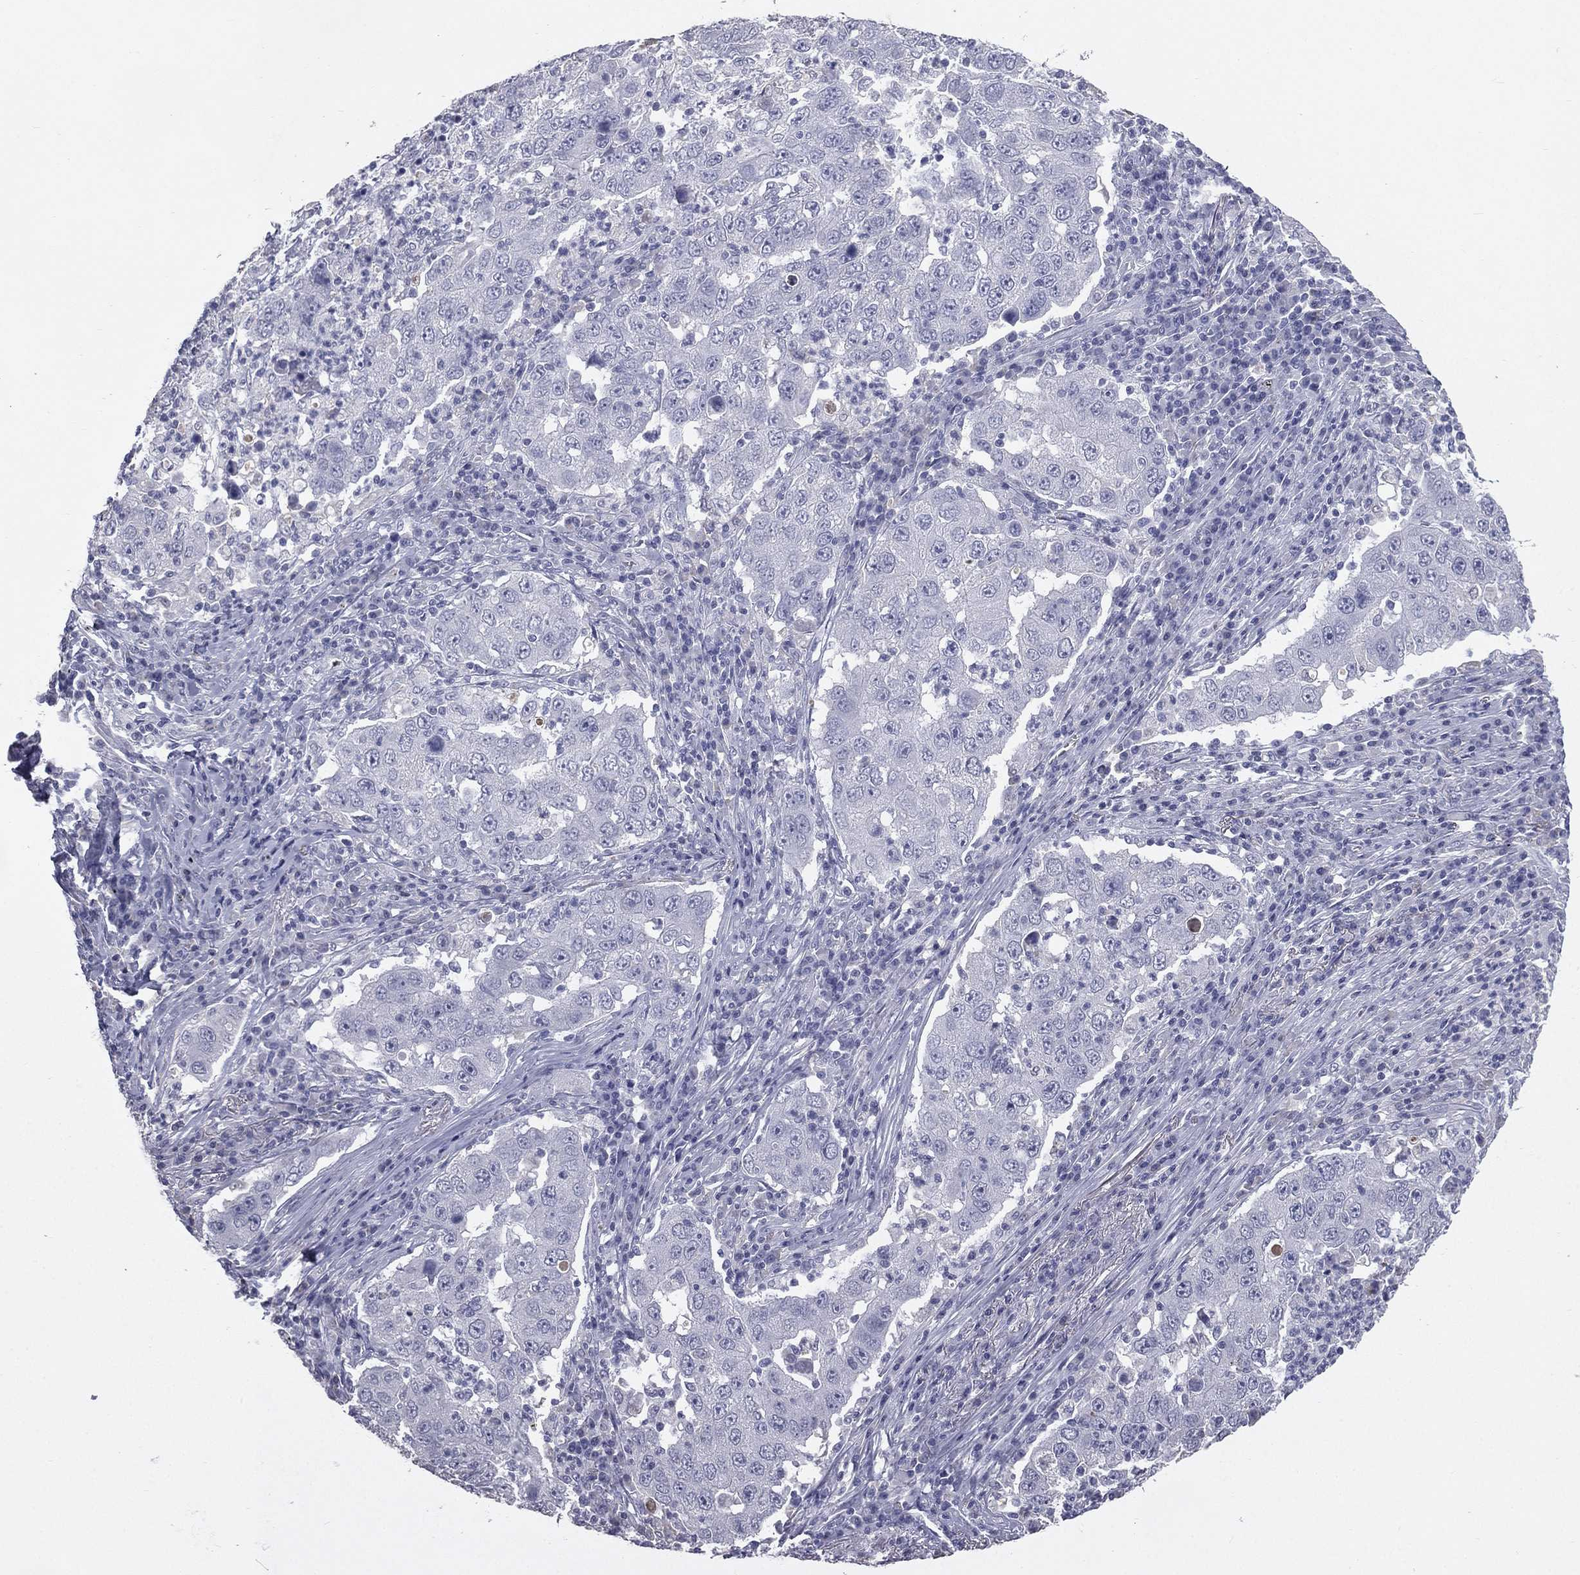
{"staining": {"intensity": "negative", "quantity": "none", "location": "none"}, "tissue": "lung cancer", "cell_type": "Tumor cells", "image_type": "cancer", "snomed": [{"axis": "morphology", "description": "Adenocarcinoma, NOS"}, {"axis": "topography", "description": "Lung"}], "caption": "This is a histopathology image of IHC staining of lung cancer (adenocarcinoma), which shows no positivity in tumor cells.", "gene": "ESX1", "patient": {"sex": "male", "age": 73}}